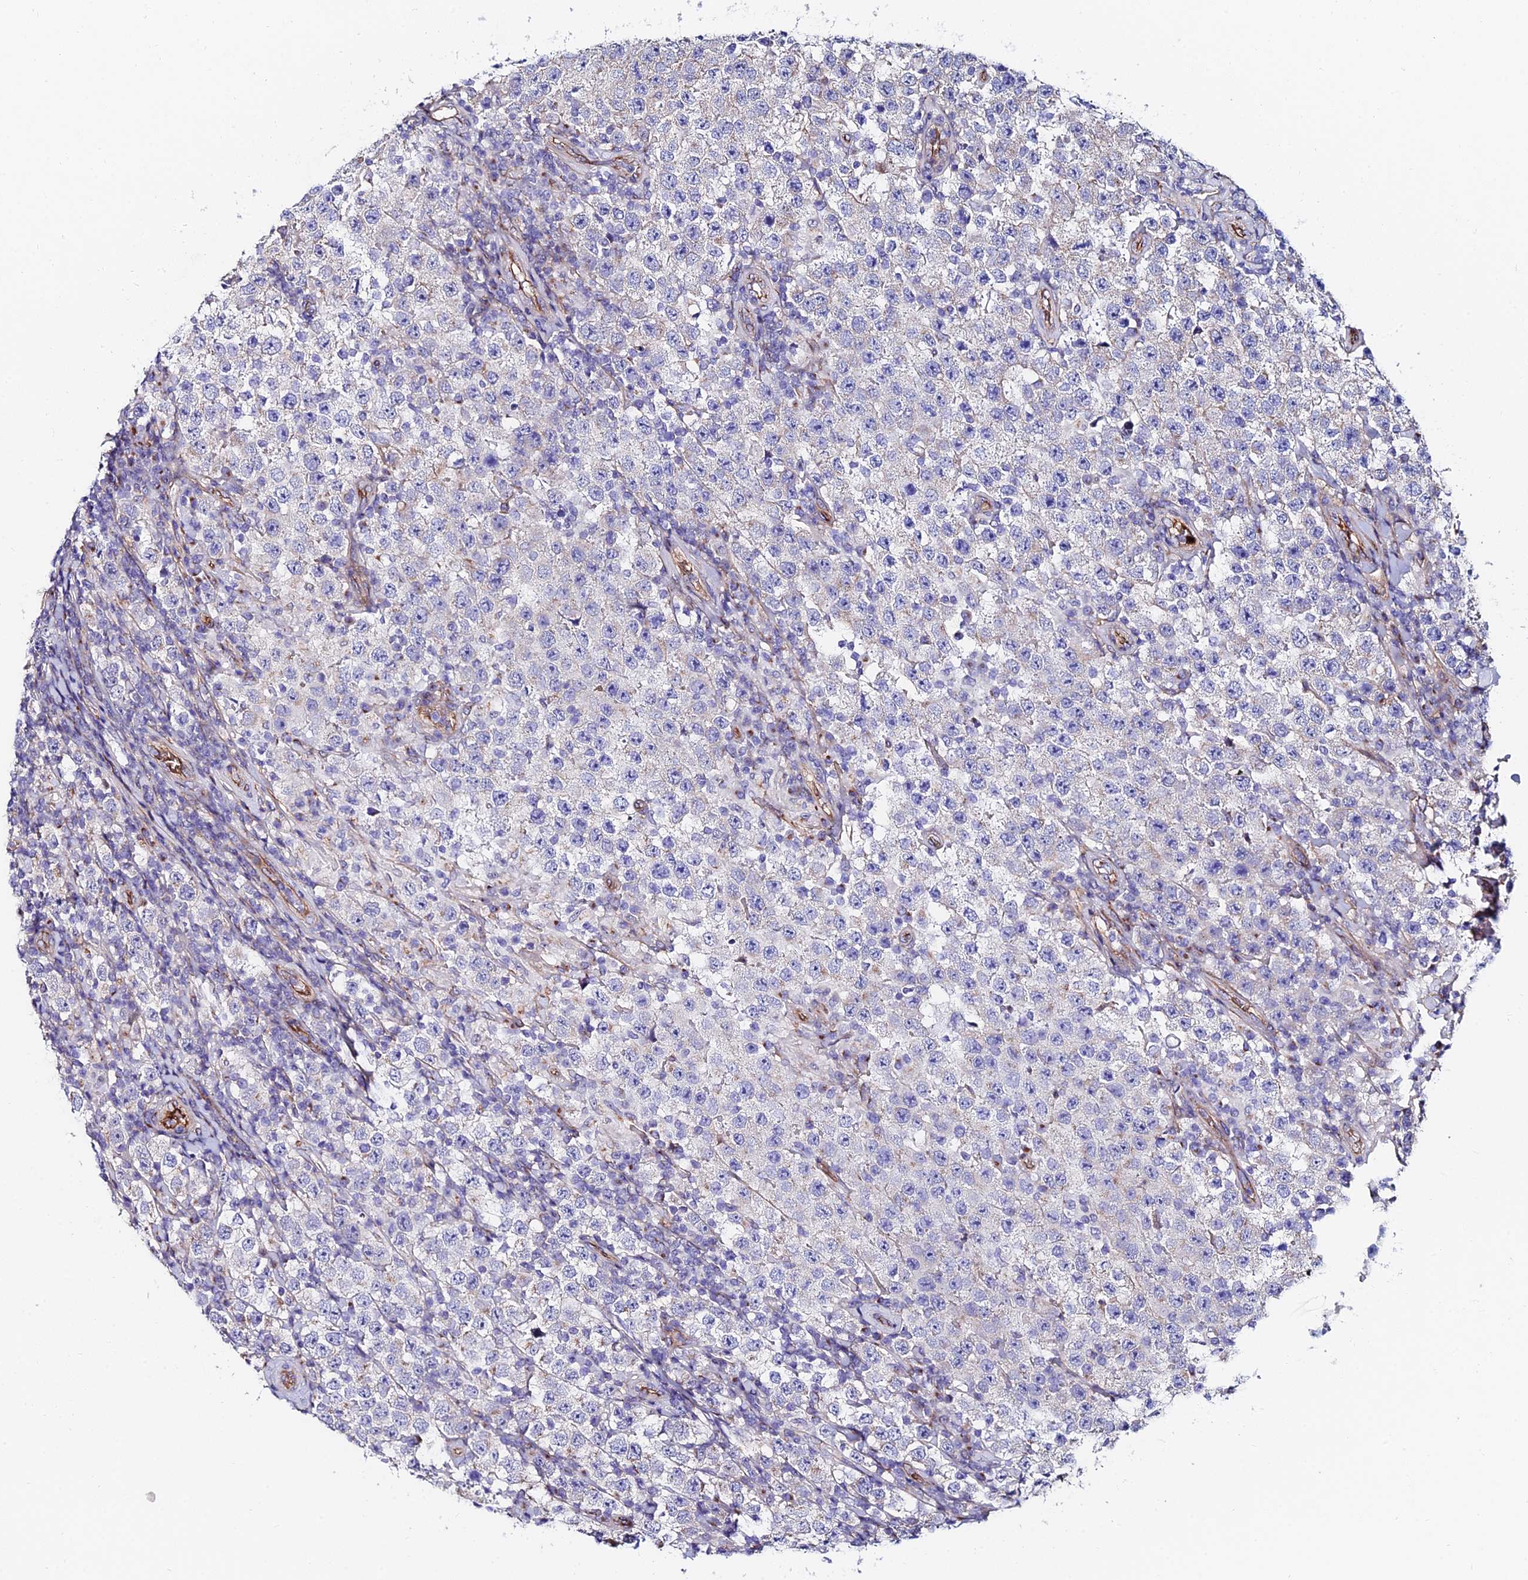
{"staining": {"intensity": "negative", "quantity": "none", "location": "none"}, "tissue": "testis cancer", "cell_type": "Tumor cells", "image_type": "cancer", "snomed": [{"axis": "morphology", "description": "Normal tissue, NOS"}, {"axis": "morphology", "description": "Urothelial carcinoma, High grade"}, {"axis": "morphology", "description": "Seminoma, NOS"}, {"axis": "morphology", "description": "Carcinoma, Embryonal, NOS"}, {"axis": "topography", "description": "Urinary bladder"}, {"axis": "topography", "description": "Testis"}], "caption": "Protein analysis of testis cancer (seminoma) demonstrates no significant expression in tumor cells. Brightfield microscopy of IHC stained with DAB (brown) and hematoxylin (blue), captured at high magnification.", "gene": "ADGRF3", "patient": {"sex": "male", "age": 41}}